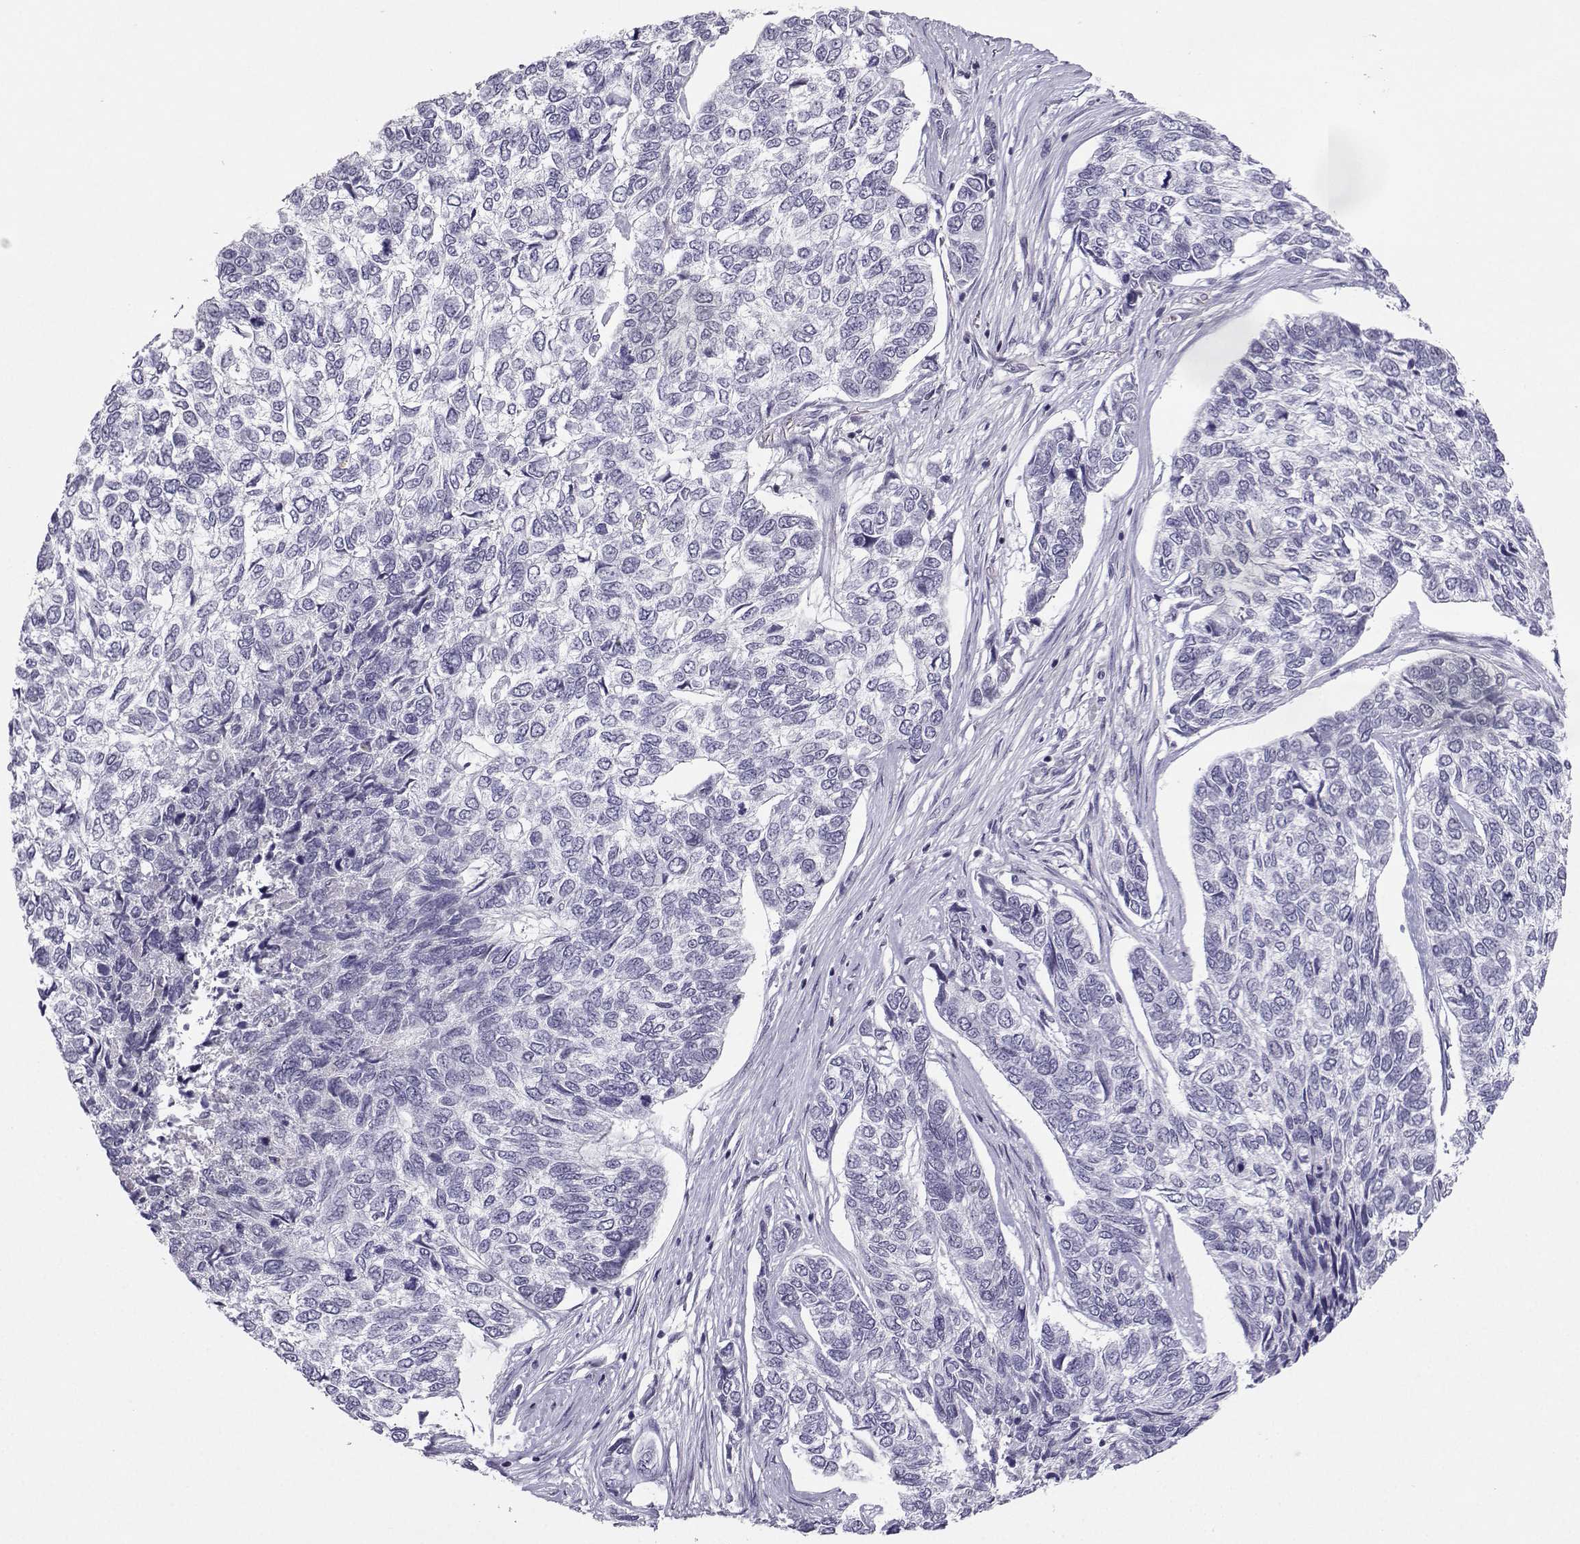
{"staining": {"intensity": "negative", "quantity": "none", "location": "none"}, "tissue": "skin cancer", "cell_type": "Tumor cells", "image_type": "cancer", "snomed": [{"axis": "morphology", "description": "Basal cell carcinoma"}, {"axis": "topography", "description": "Skin"}], "caption": "There is no significant positivity in tumor cells of basal cell carcinoma (skin).", "gene": "LHX1", "patient": {"sex": "female", "age": 65}}